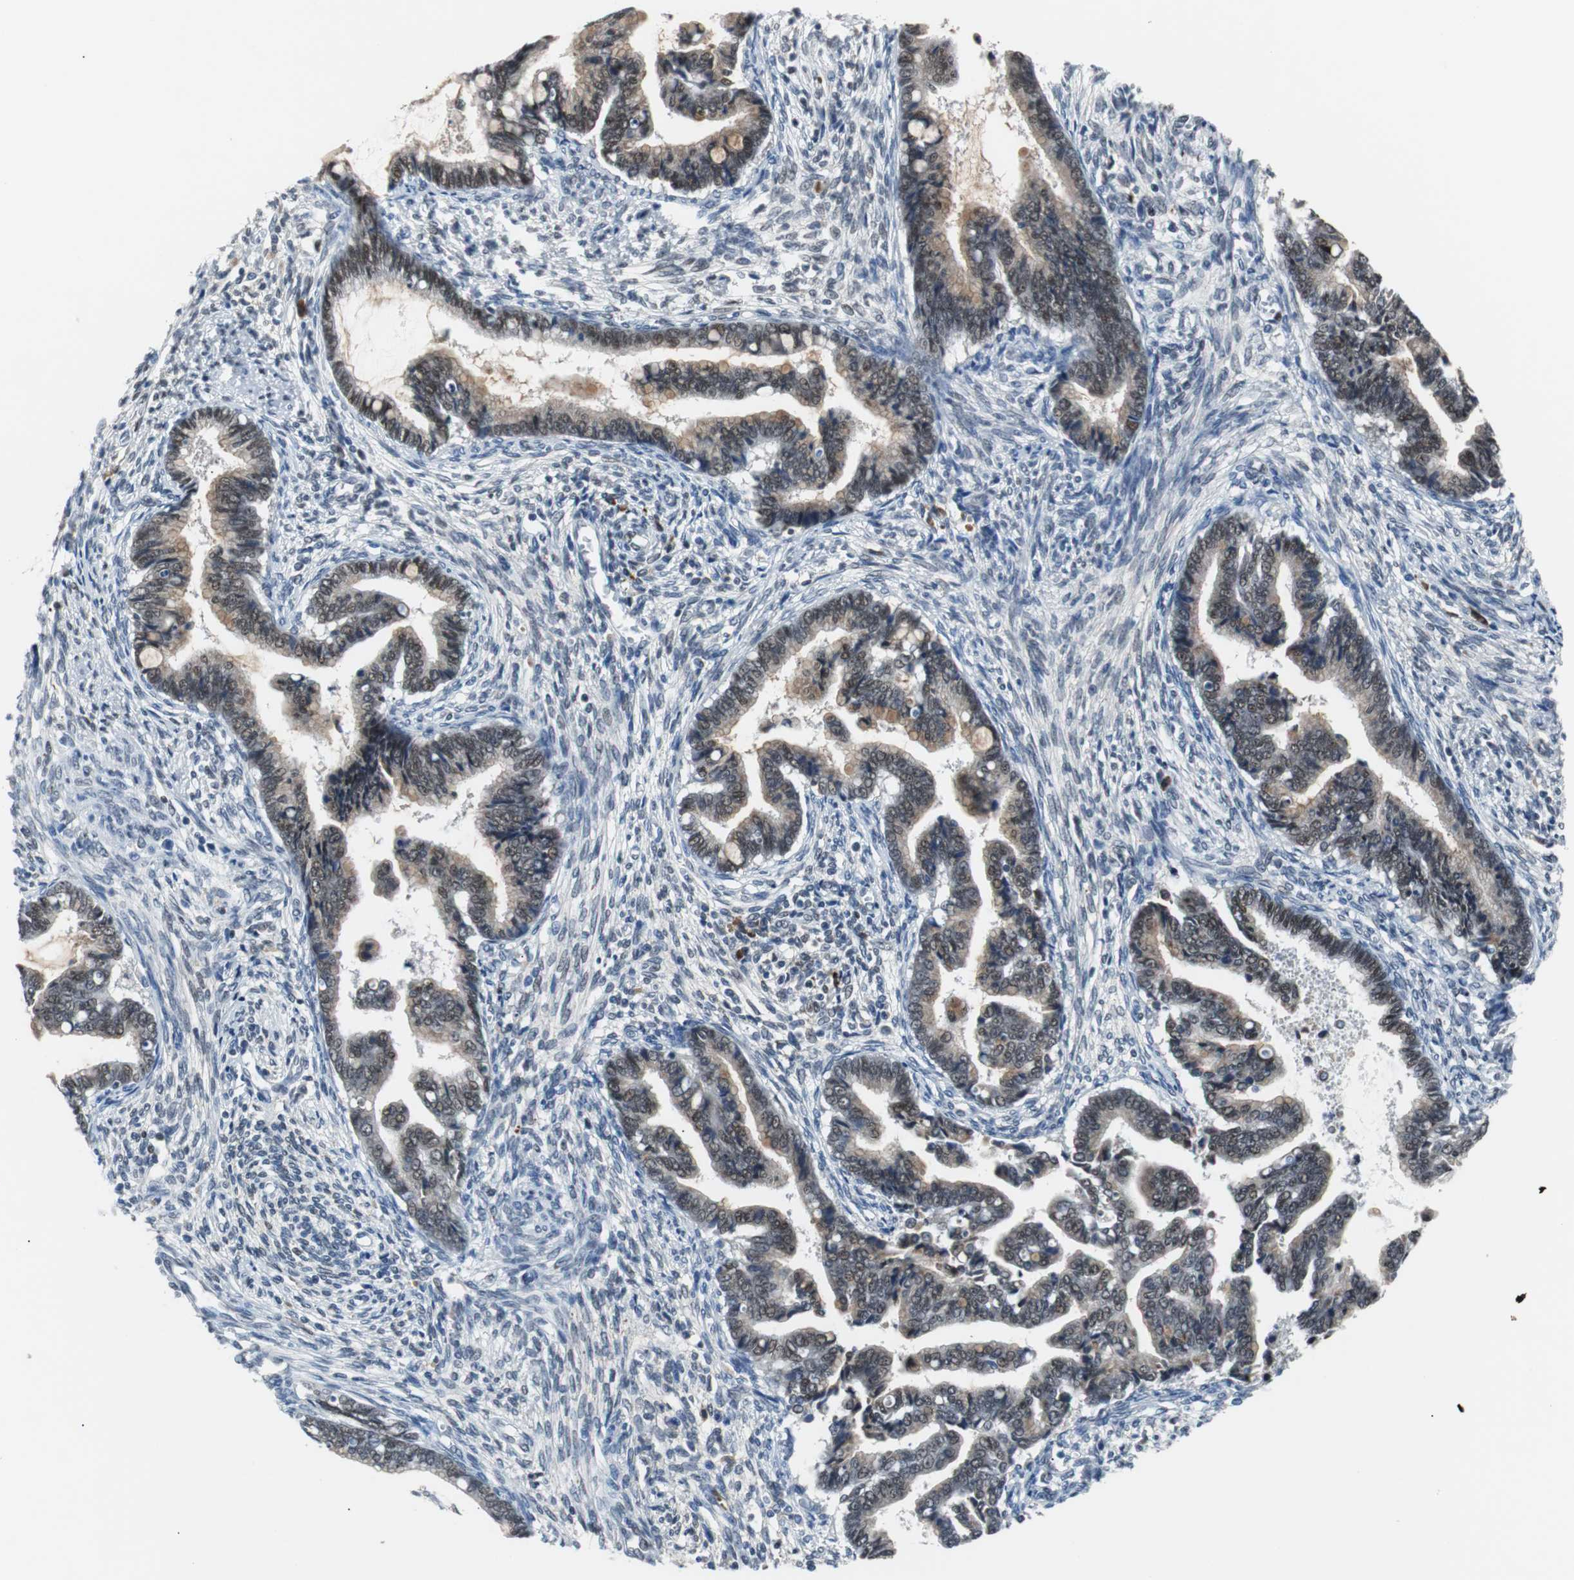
{"staining": {"intensity": "moderate", "quantity": "25%-75%", "location": "nuclear"}, "tissue": "cervical cancer", "cell_type": "Tumor cells", "image_type": "cancer", "snomed": [{"axis": "morphology", "description": "Adenocarcinoma, NOS"}, {"axis": "topography", "description": "Cervix"}], "caption": "Human cervical adenocarcinoma stained for a protein (brown) shows moderate nuclear positive positivity in approximately 25%-75% of tumor cells.", "gene": "USP28", "patient": {"sex": "female", "age": 44}}